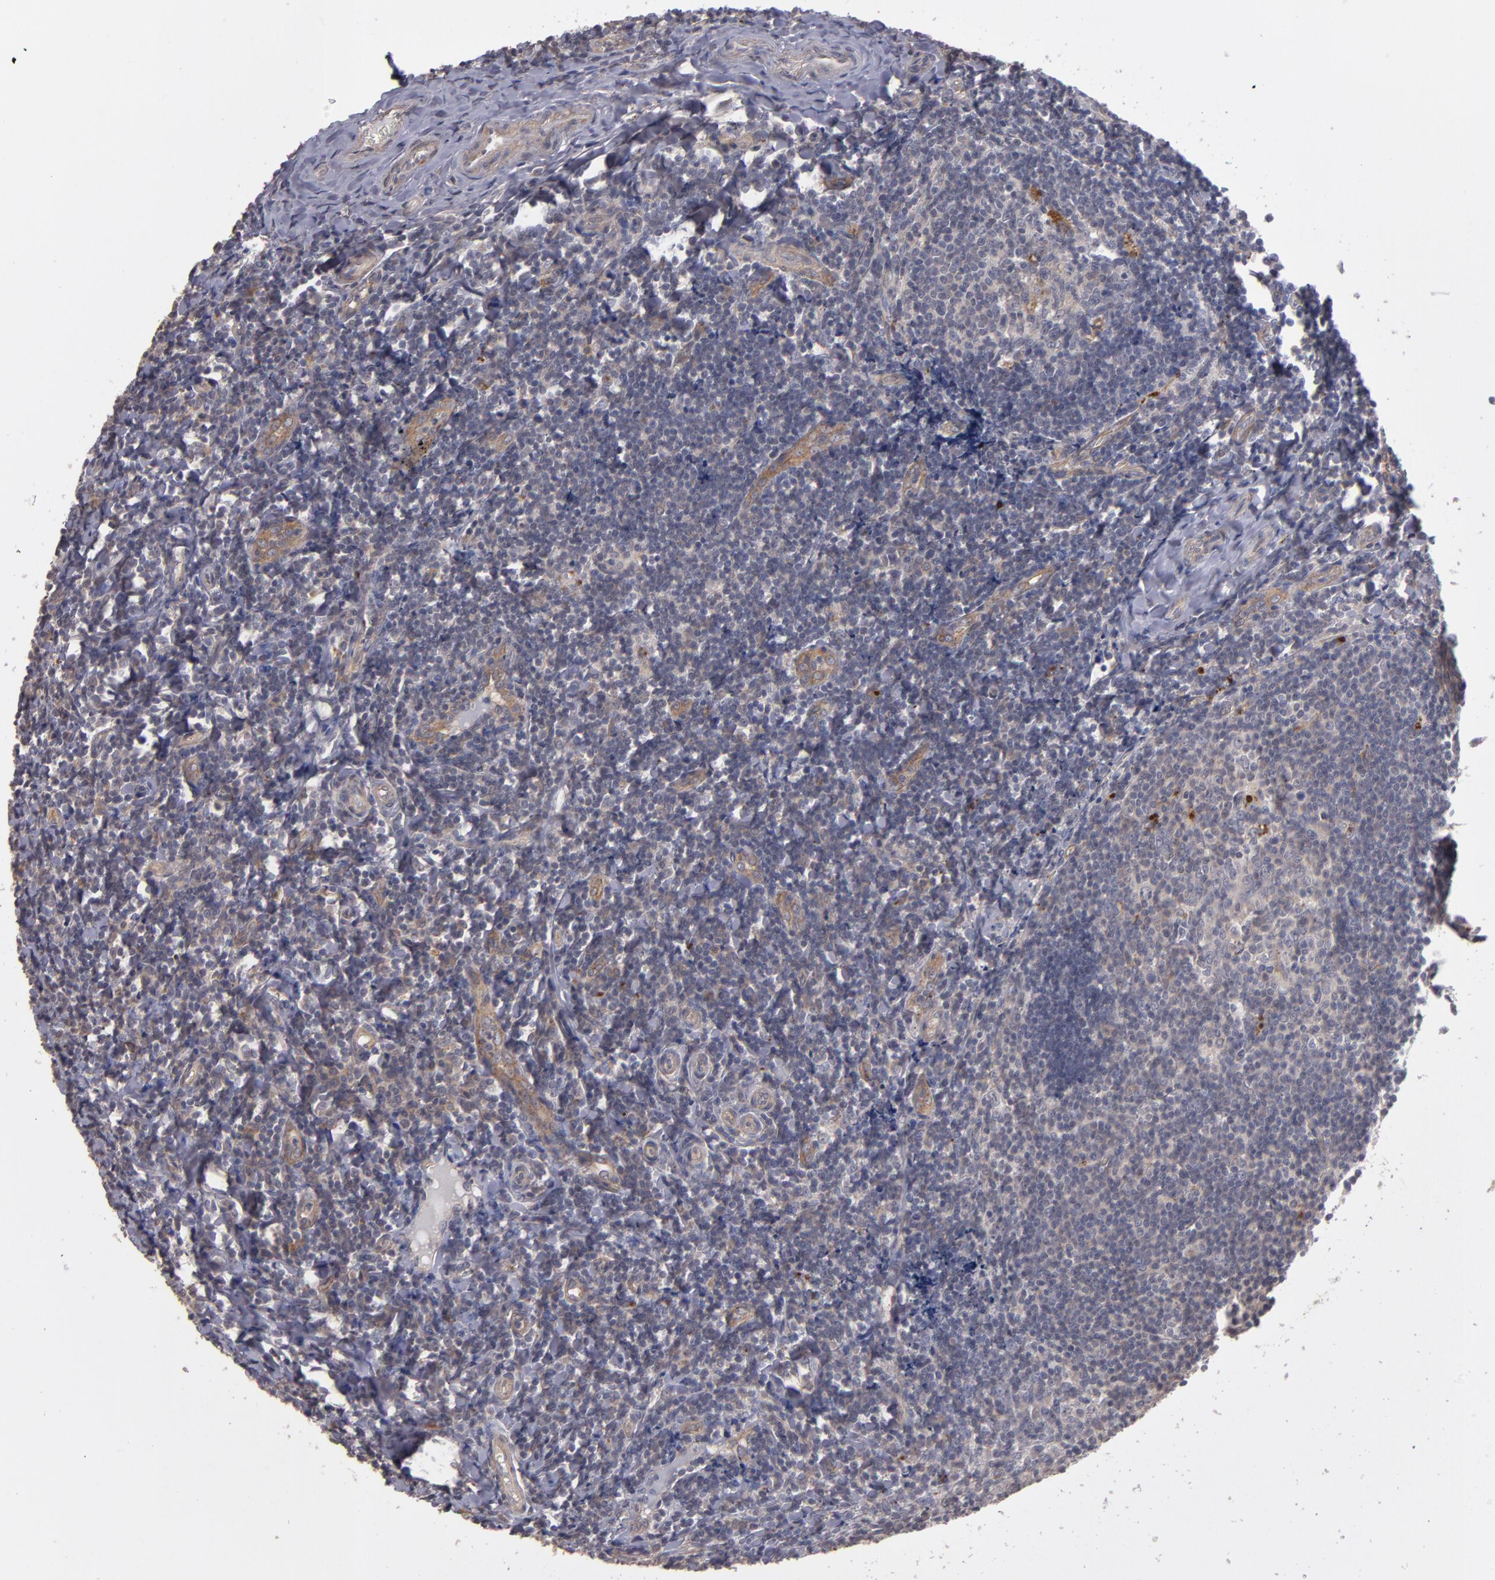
{"staining": {"intensity": "negative", "quantity": "none", "location": "none"}, "tissue": "tonsil", "cell_type": "Germinal center cells", "image_type": "normal", "snomed": [{"axis": "morphology", "description": "Normal tissue, NOS"}, {"axis": "topography", "description": "Tonsil"}], "caption": "Immunohistochemistry histopathology image of normal human tonsil stained for a protein (brown), which demonstrates no staining in germinal center cells. The staining is performed using DAB (3,3'-diaminobenzidine) brown chromogen with nuclei counter-stained in using hematoxylin.", "gene": "CTSO", "patient": {"sex": "male", "age": 20}}